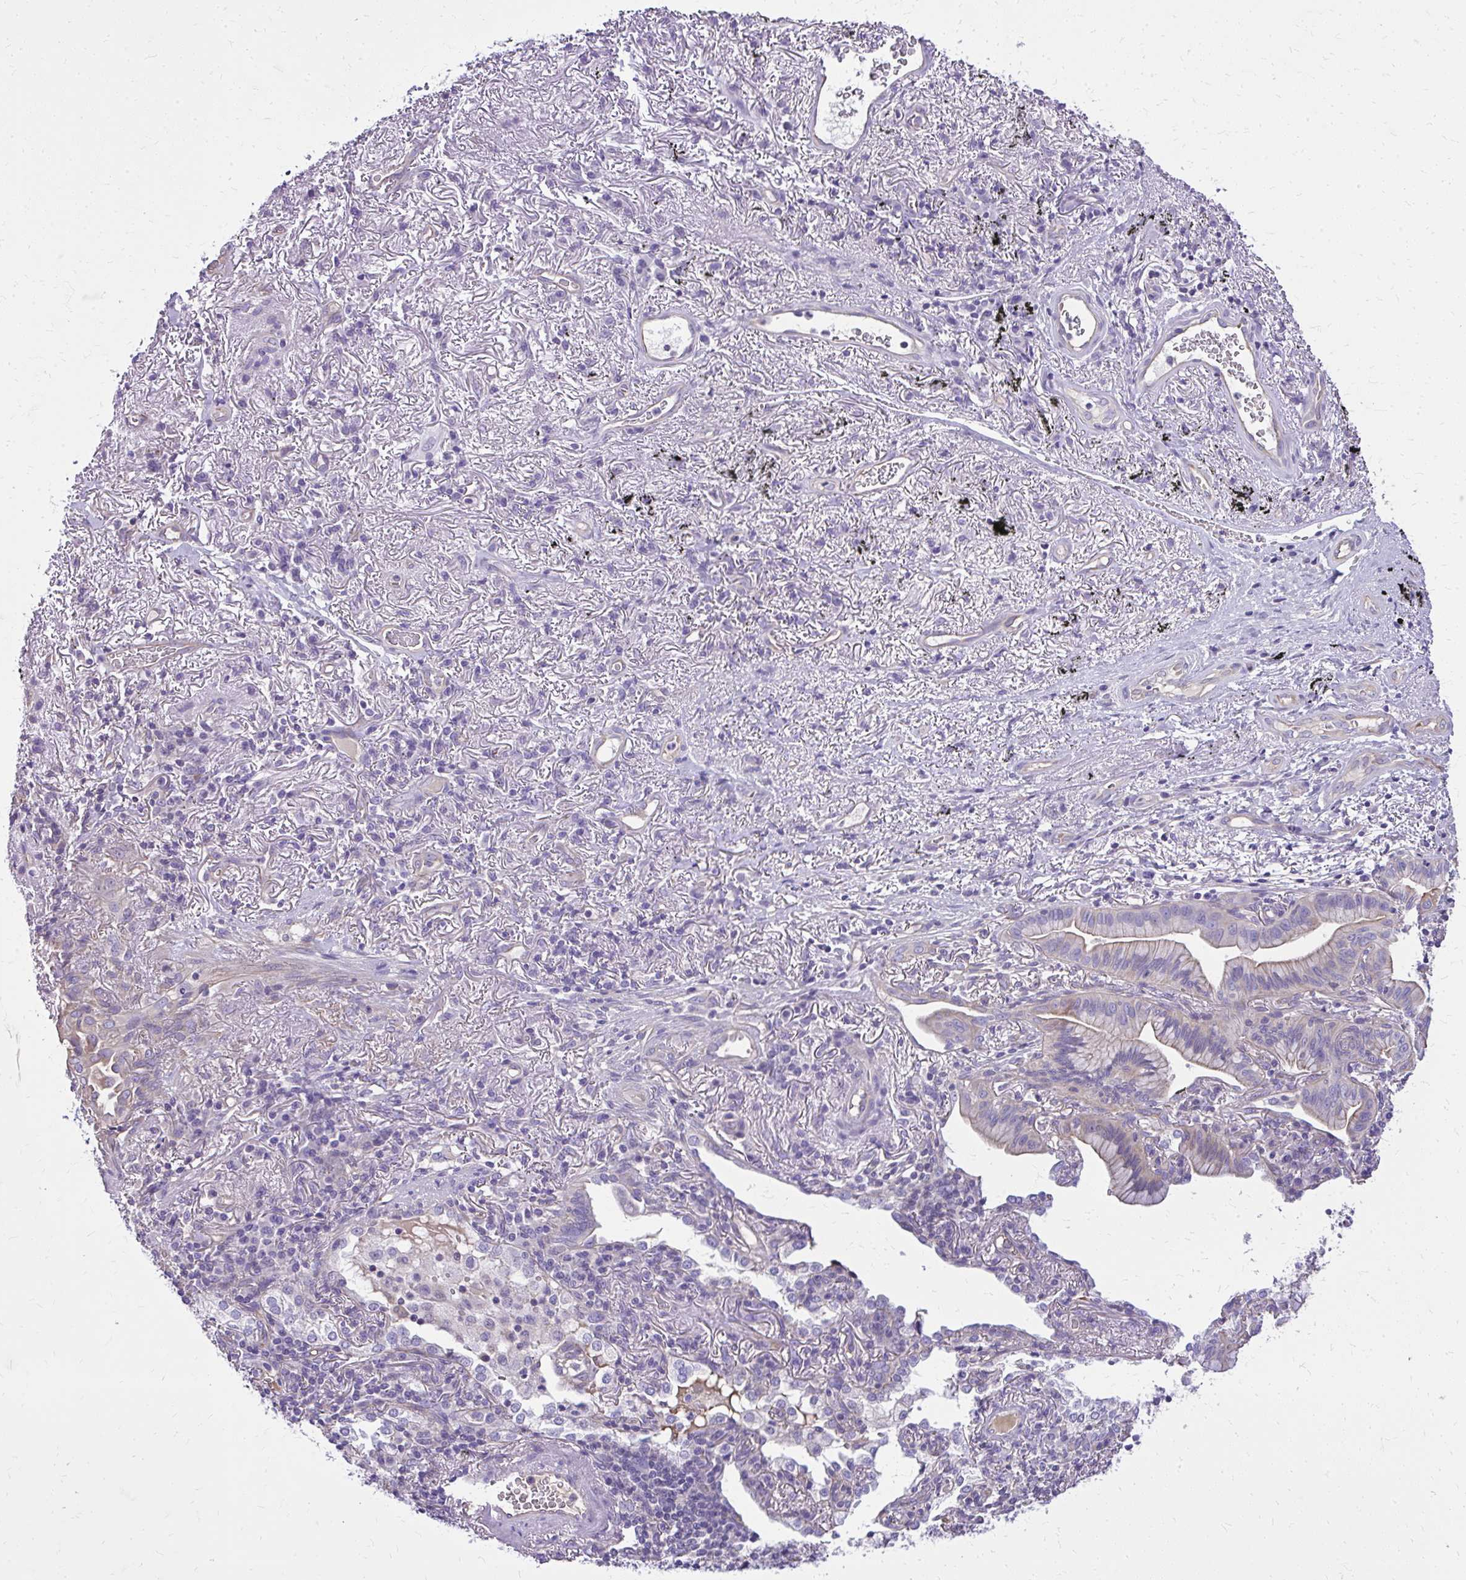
{"staining": {"intensity": "weak", "quantity": "25%-75%", "location": "cytoplasmic/membranous"}, "tissue": "lung cancer", "cell_type": "Tumor cells", "image_type": "cancer", "snomed": [{"axis": "morphology", "description": "Adenocarcinoma, NOS"}, {"axis": "topography", "description": "Lung"}], "caption": "Human lung cancer (adenocarcinoma) stained for a protein (brown) reveals weak cytoplasmic/membranous positive positivity in approximately 25%-75% of tumor cells.", "gene": "RUNDC3B", "patient": {"sex": "male", "age": 77}}